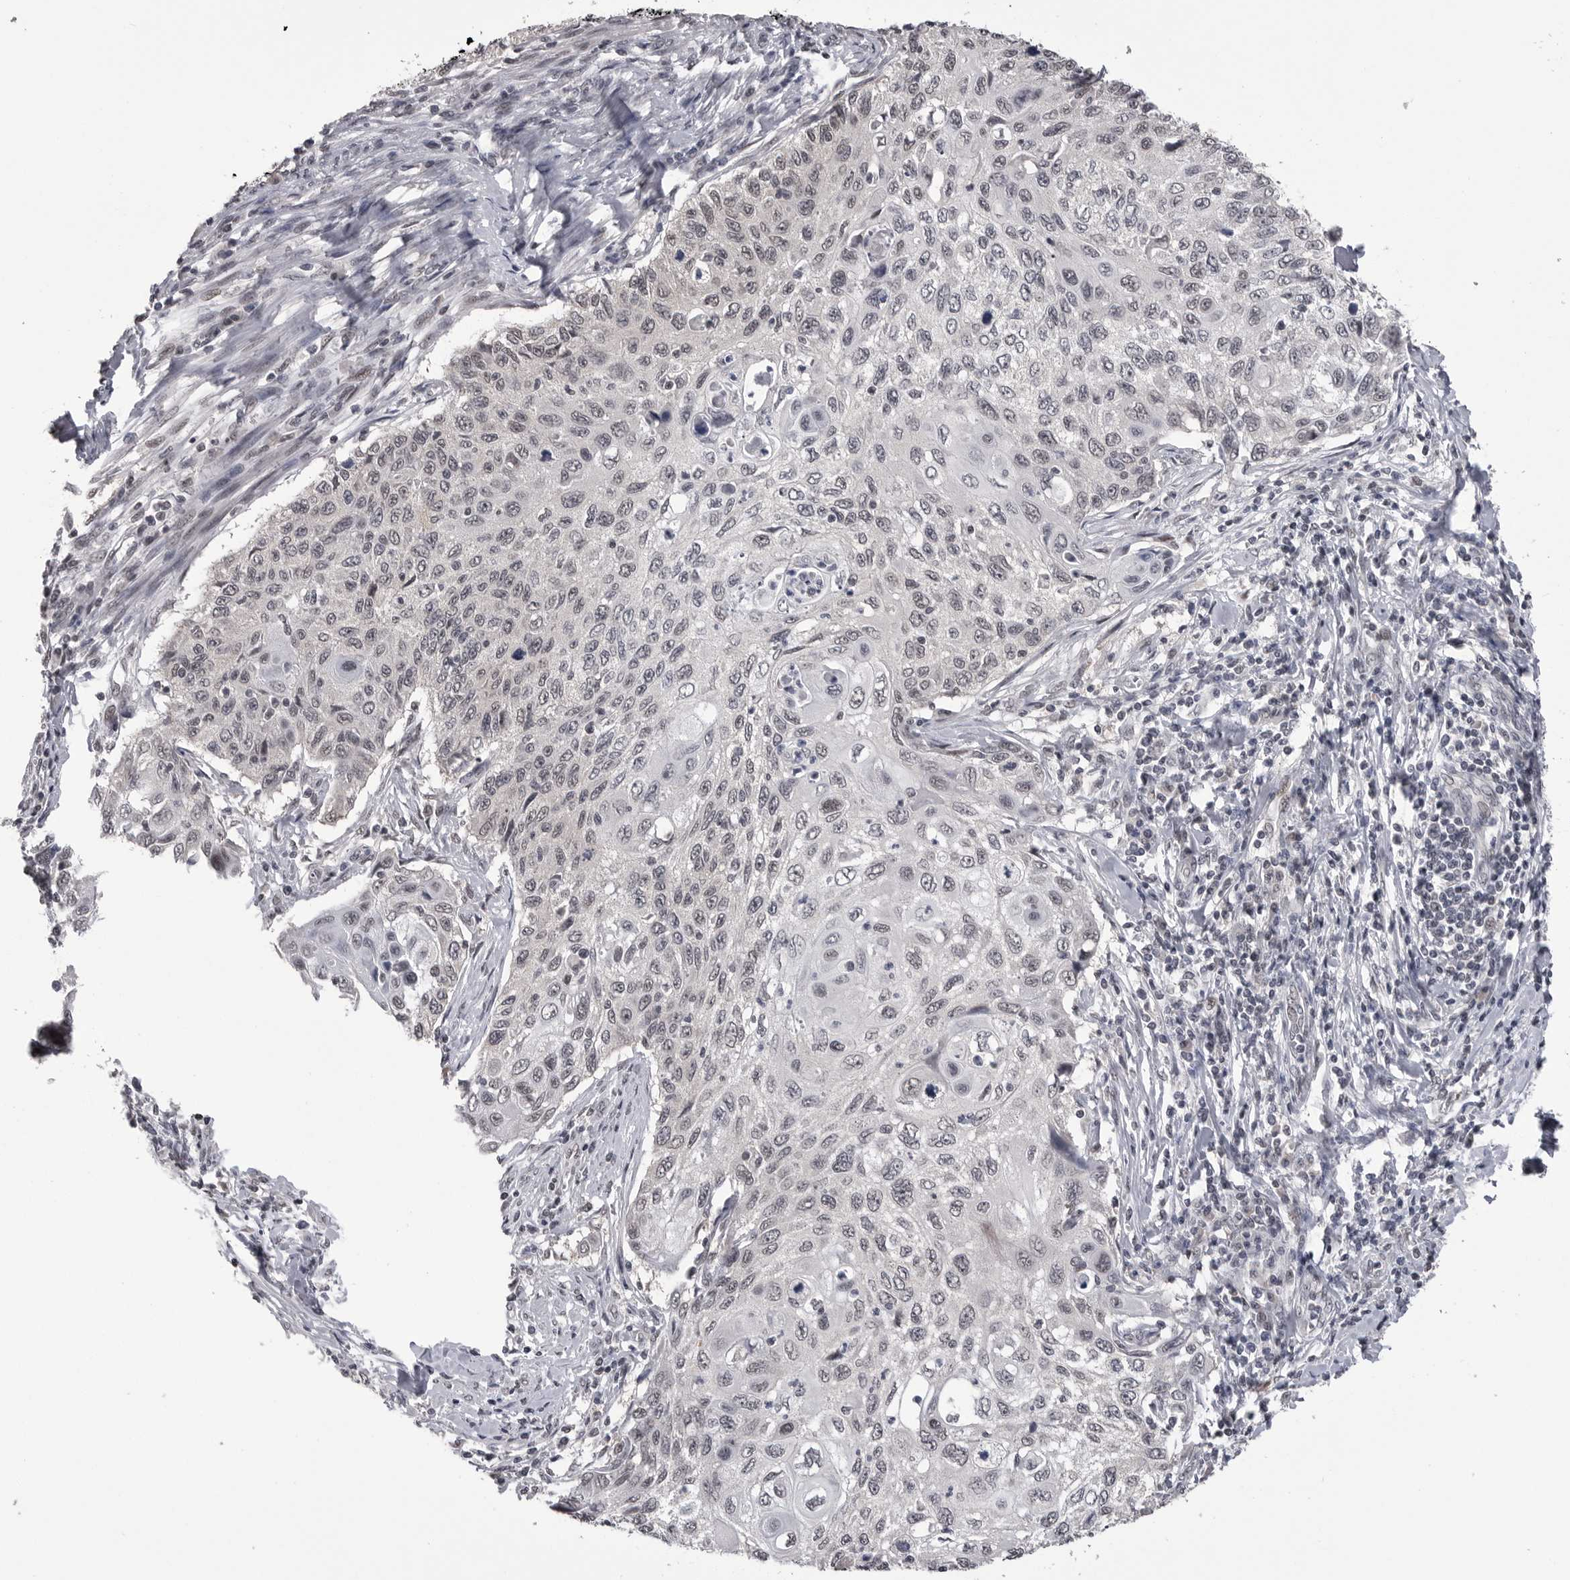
{"staining": {"intensity": "weak", "quantity": ">75%", "location": "nuclear"}, "tissue": "cervical cancer", "cell_type": "Tumor cells", "image_type": "cancer", "snomed": [{"axis": "morphology", "description": "Squamous cell carcinoma, NOS"}, {"axis": "topography", "description": "Cervix"}], "caption": "A histopathology image showing weak nuclear positivity in approximately >75% of tumor cells in squamous cell carcinoma (cervical), as visualized by brown immunohistochemical staining.", "gene": "DLG2", "patient": {"sex": "female", "age": 70}}